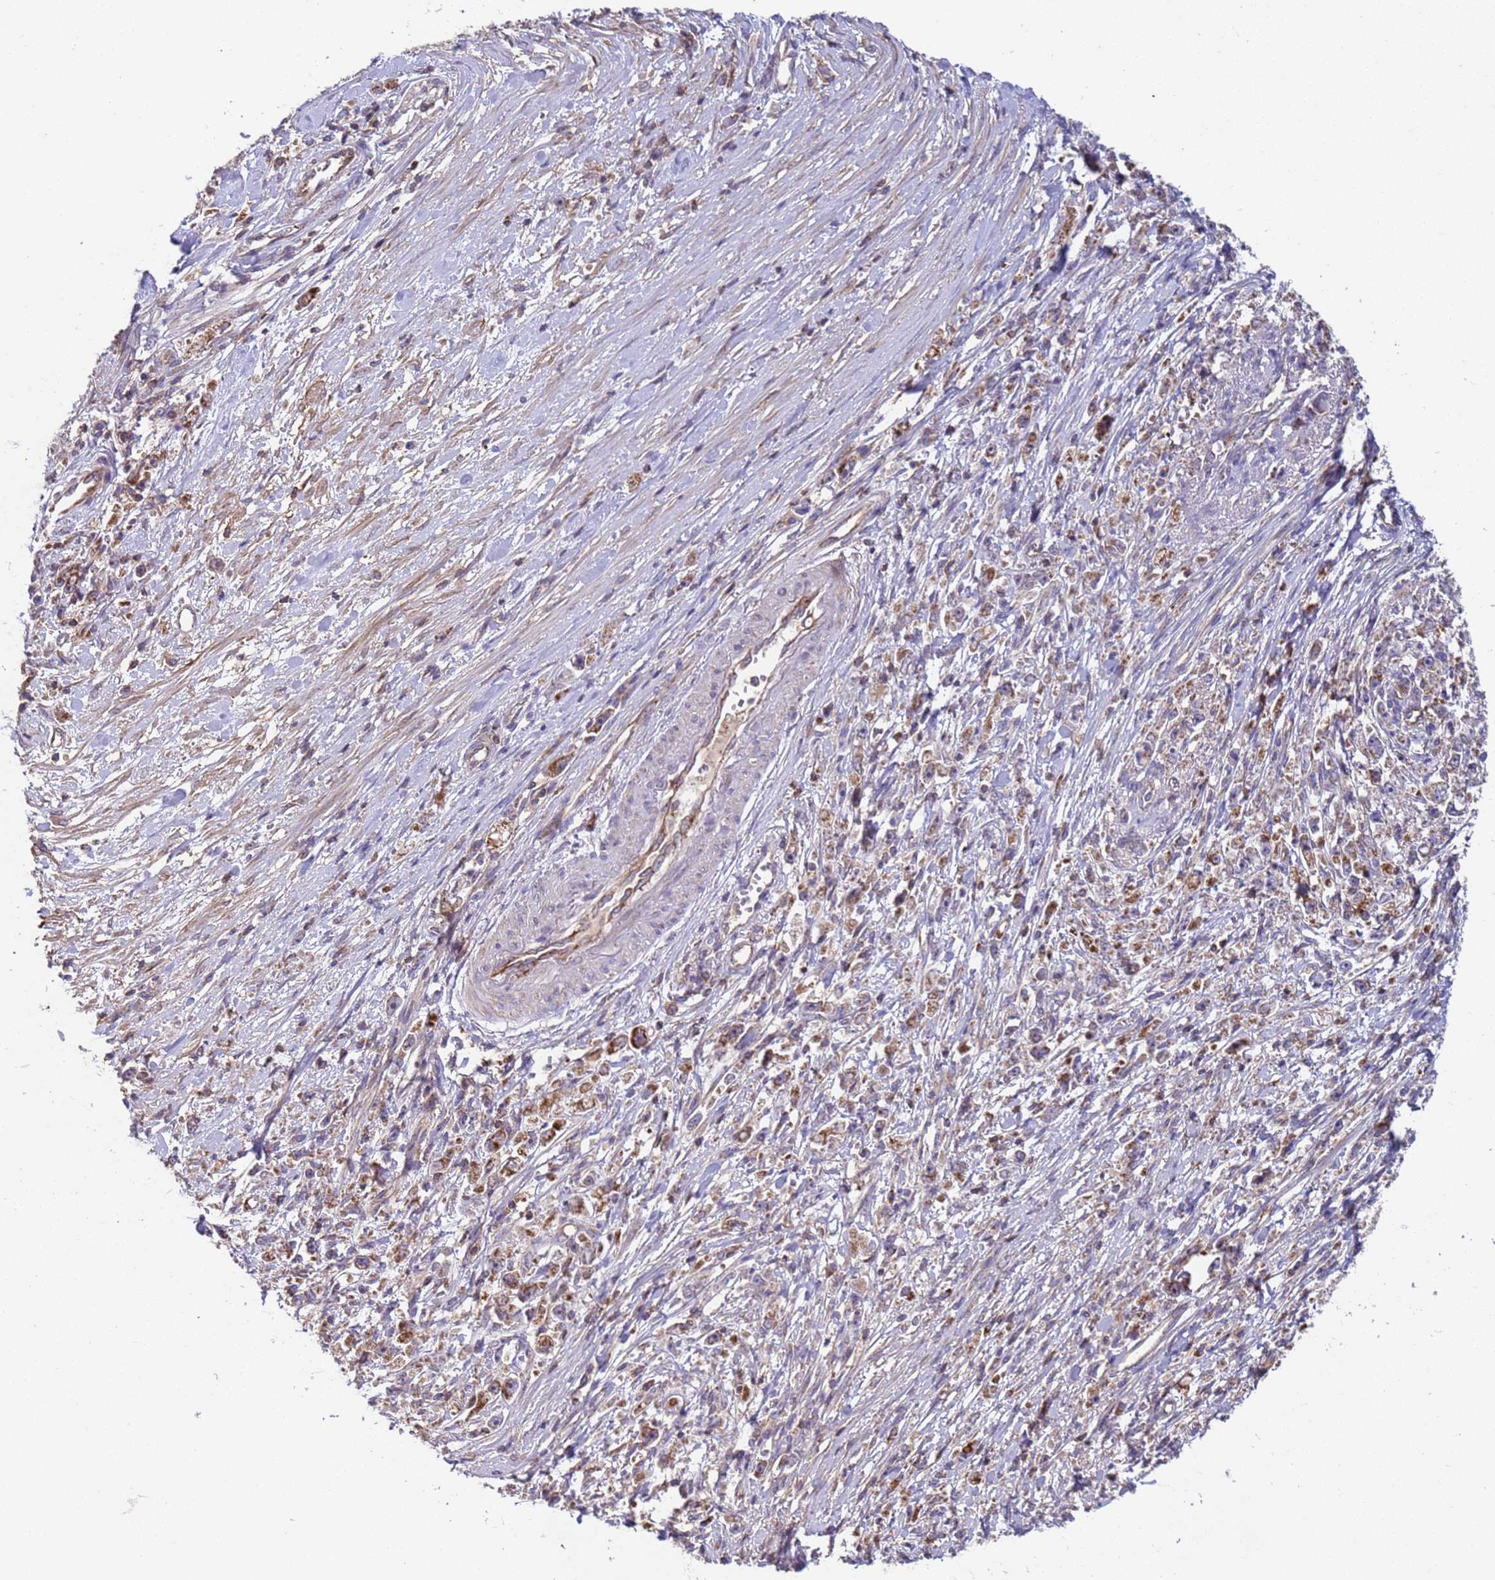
{"staining": {"intensity": "moderate", "quantity": "<25%", "location": "cytoplasmic/membranous"}, "tissue": "stomach cancer", "cell_type": "Tumor cells", "image_type": "cancer", "snomed": [{"axis": "morphology", "description": "Adenocarcinoma, NOS"}, {"axis": "topography", "description": "Stomach"}], "caption": "Tumor cells reveal moderate cytoplasmic/membranous expression in about <25% of cells in stomach adenocarcinoma.", "gene": "ACAD8", "patient": {"sex": "female", "age": 59}}